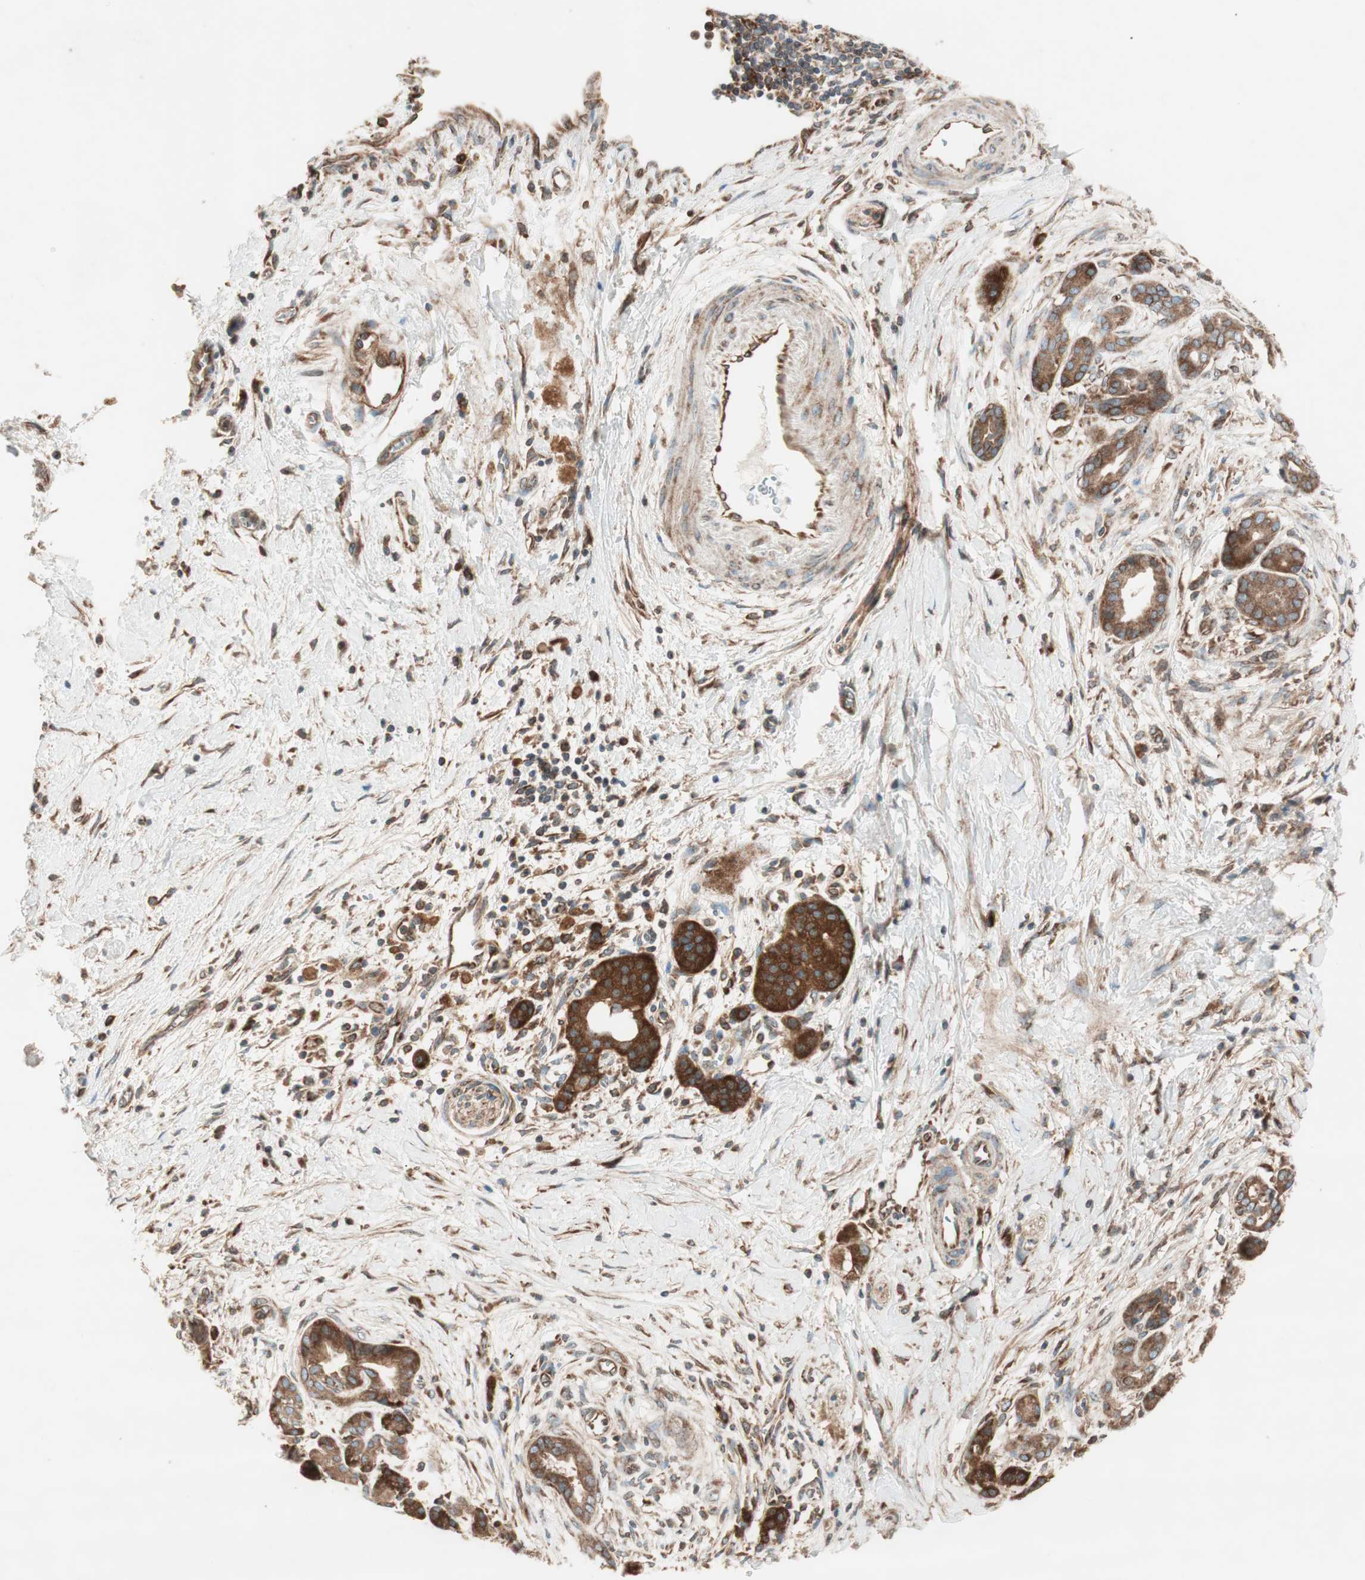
{"staining": {"intensity": "moderate", "quantity": ">75%", "location": "cytoplasmic/membranous"}, "tissue": "pancreatic cancer", "cell_type": "Tumor cells", "image_type": "cancer", "snomed": [{"axis": "morphology", "description": "Adenocarcinoma, NOS"}, {"axis": "topography", "description": "Pancreas"}], "caption": "Pancreatic adenocarcinoma stained with a brown dye demonstrates moderate cytoplasmic/membranous positive expression in about >75% of tumor cells.", "gene": "RAB5A", "patient": {"sex": "male", "age": 59}}